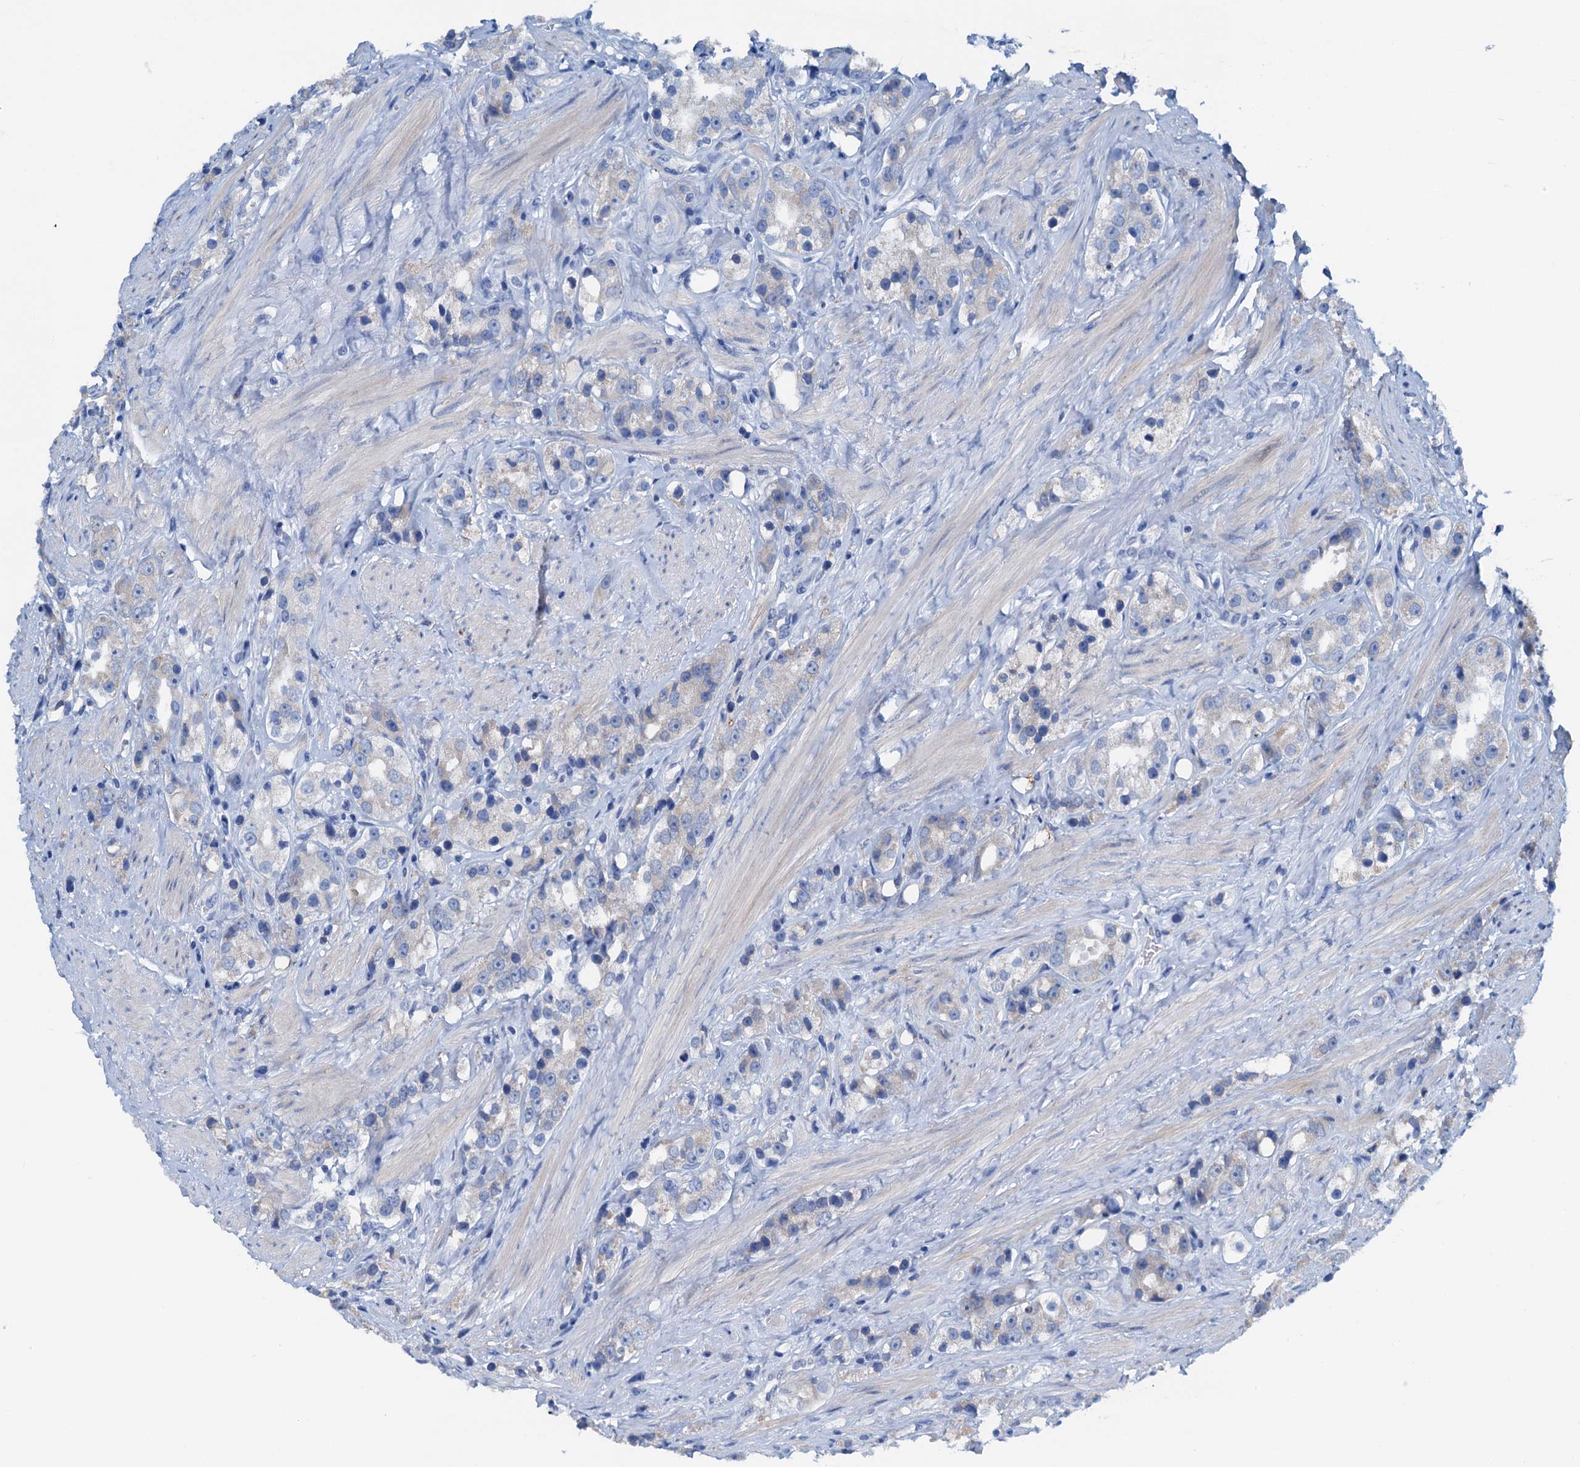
{"staining": {"intensity": "negative", "quantity": "none", "location": "none"}, "tissue": "prostate cancer", "cell_type": "Tumor cells", "image_type": "cancer", "snomed": [{"axis": "morphology", "description": "Adenocarcinoma, NOS"}, {"axis": "topography", "description": "Prostate"}], "caption": "Prostate cancer stained for a protein using IHC displays no expression tumor cells.", "gene": "C1QTNF4", "patient": {"sex": "male", "age": 79}}